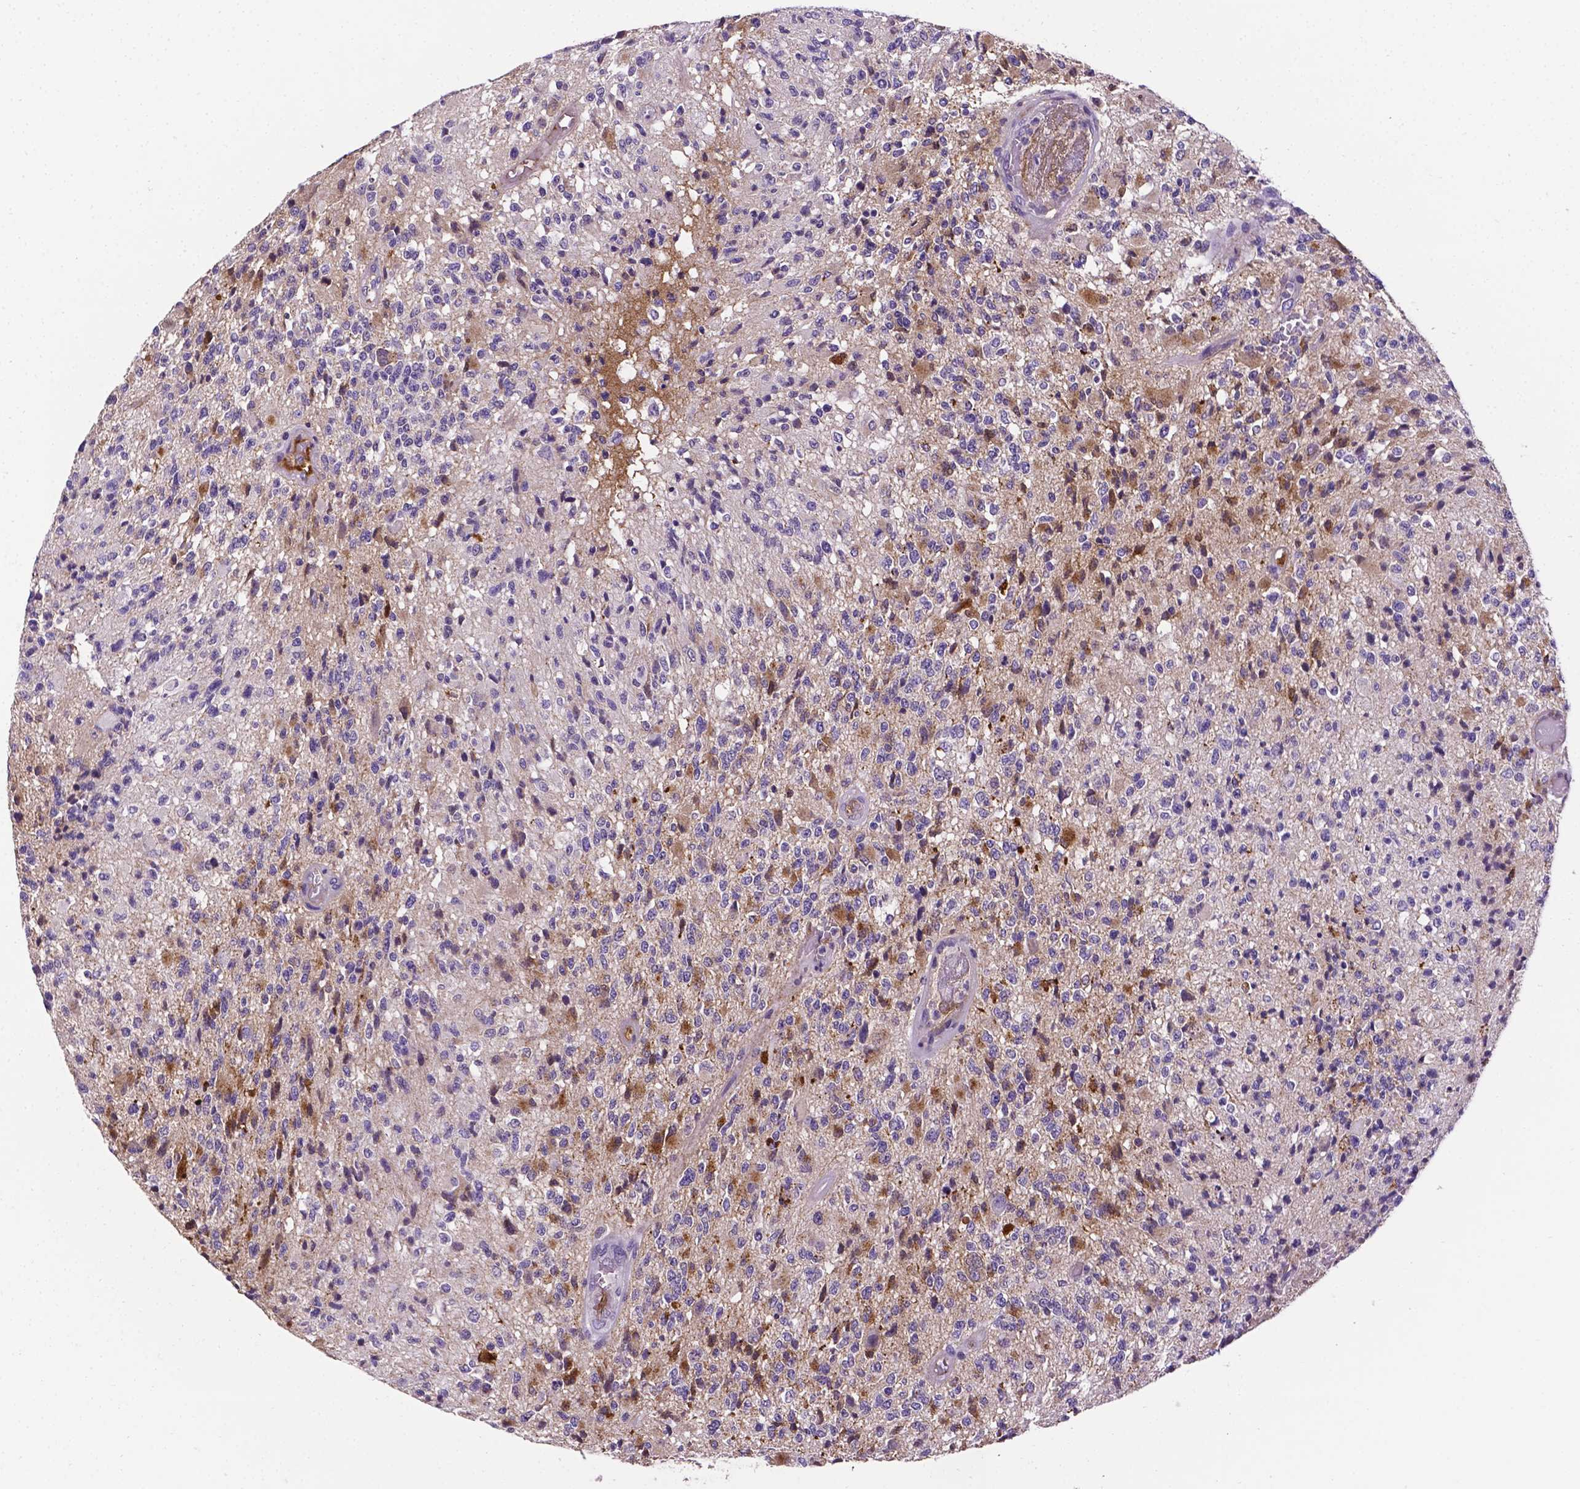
{"staining": {"intensity": "negative", "quantity": "none", "location": "none"}, "tissue": "glioma", "cell_type": "Tumor cells", "image_type": "cancer", "snomed": [{"axis": "morphology", "description": "Glioma, malignant, High grade"}, {"axis": "topography", "description": "Brain"}], "caption": "Human glioma stained for a protein using immunohistochemistry (IHC) demonstrates no expression in tumor cells.", "gene": "APOE", "patient": {"sex": "female", "age": 63}}